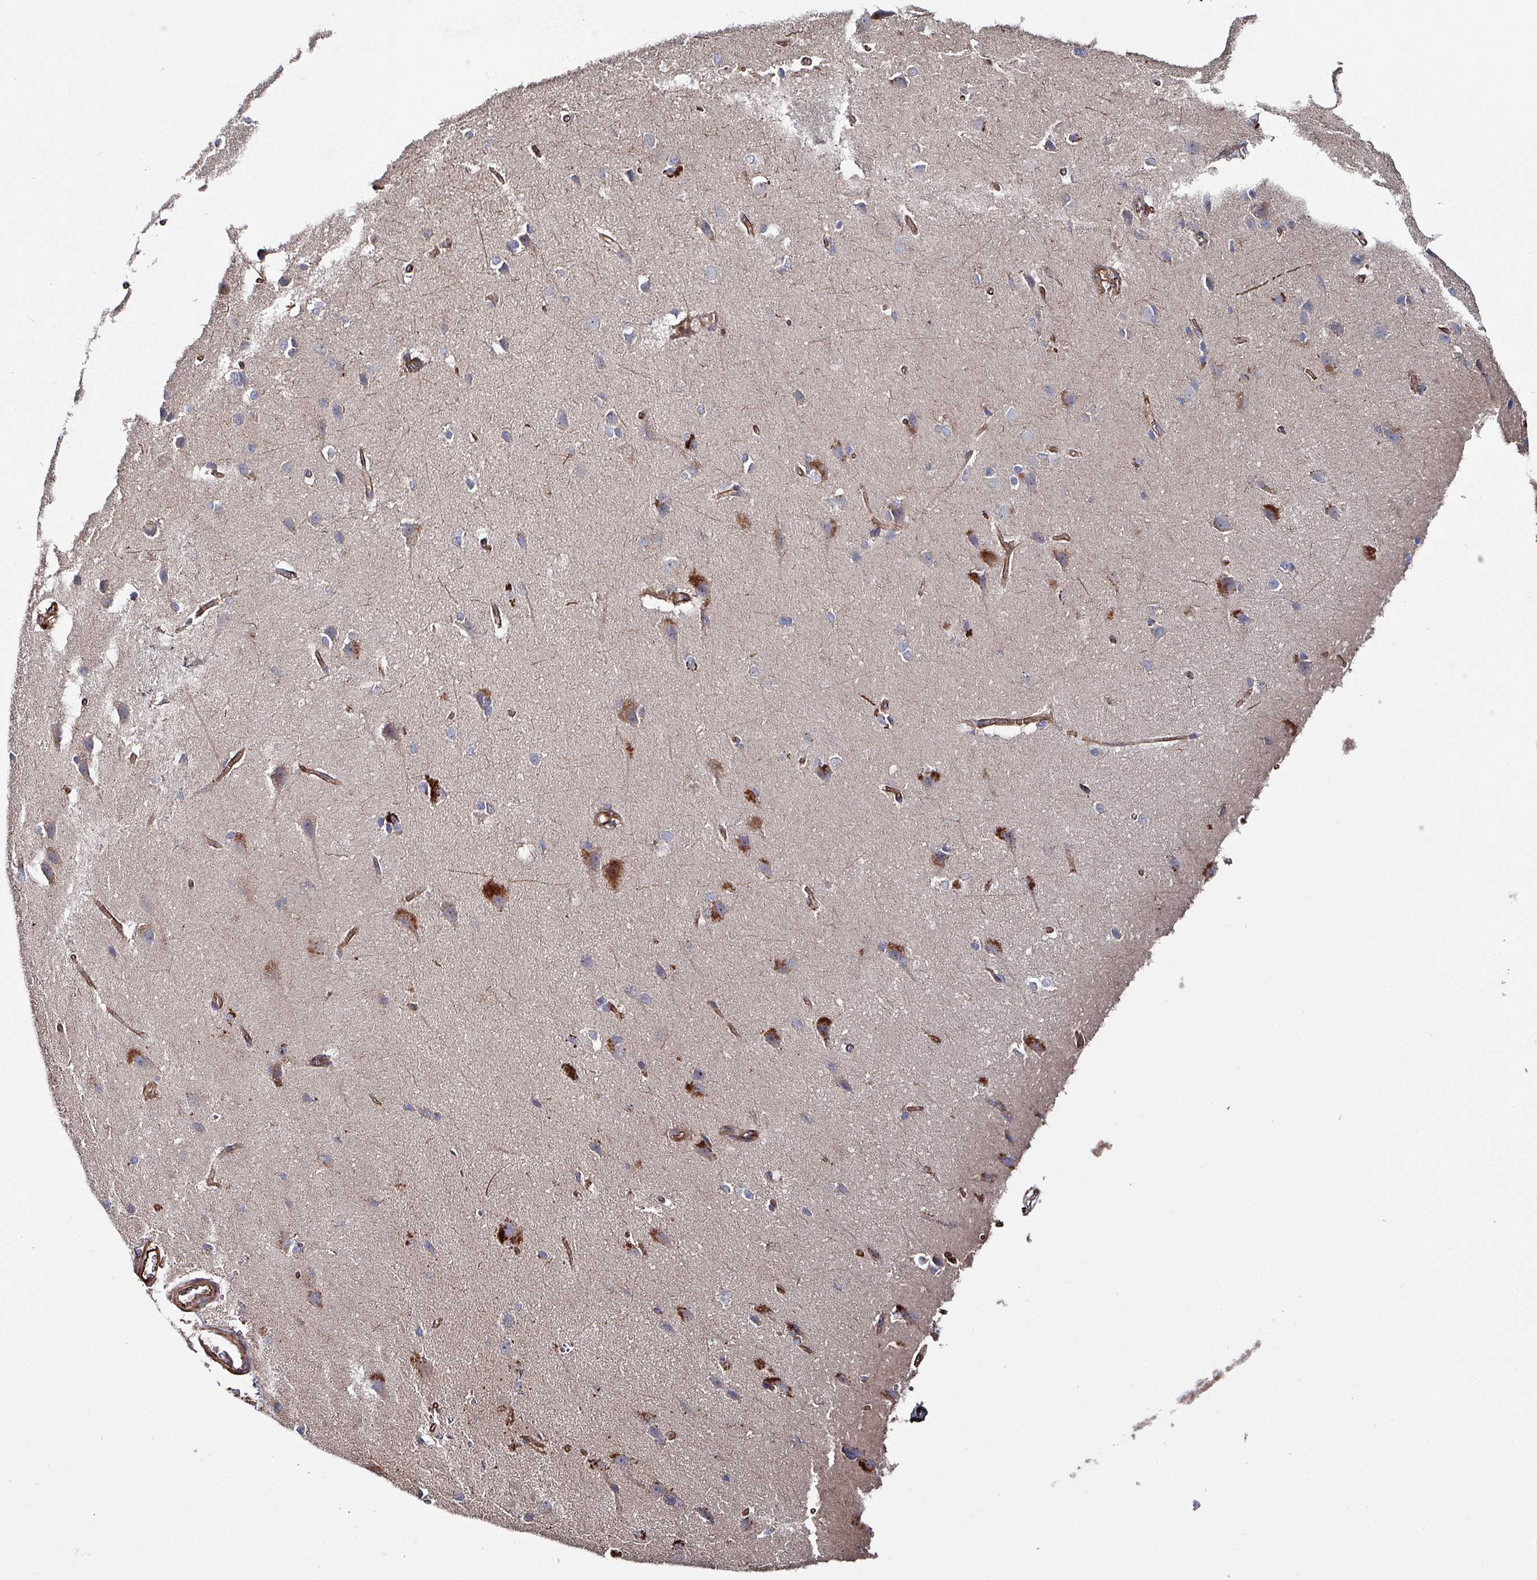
{"staining": {"intensity": "moderate", "quantity": ">75%", "location": "cytoplasmic/membranous"}, "tissue": "cerebral cortex", "cell_type": "Endothelial cells", "image_type": "normal", "snomed": [{"axis": "morphology", "description": "Normal tissue, NOS"}, {"axis": "topography", "description": "Cerebral cortex"}], "caption": "A high-resolution micrograph shows IHC staining of normal cerebral cortex, which displays moderate cytoplasmic/membranous expression in about >75% of endothelial cells.", "gene": "ANO10", "patient": {"sex": "male", "age": 37}}